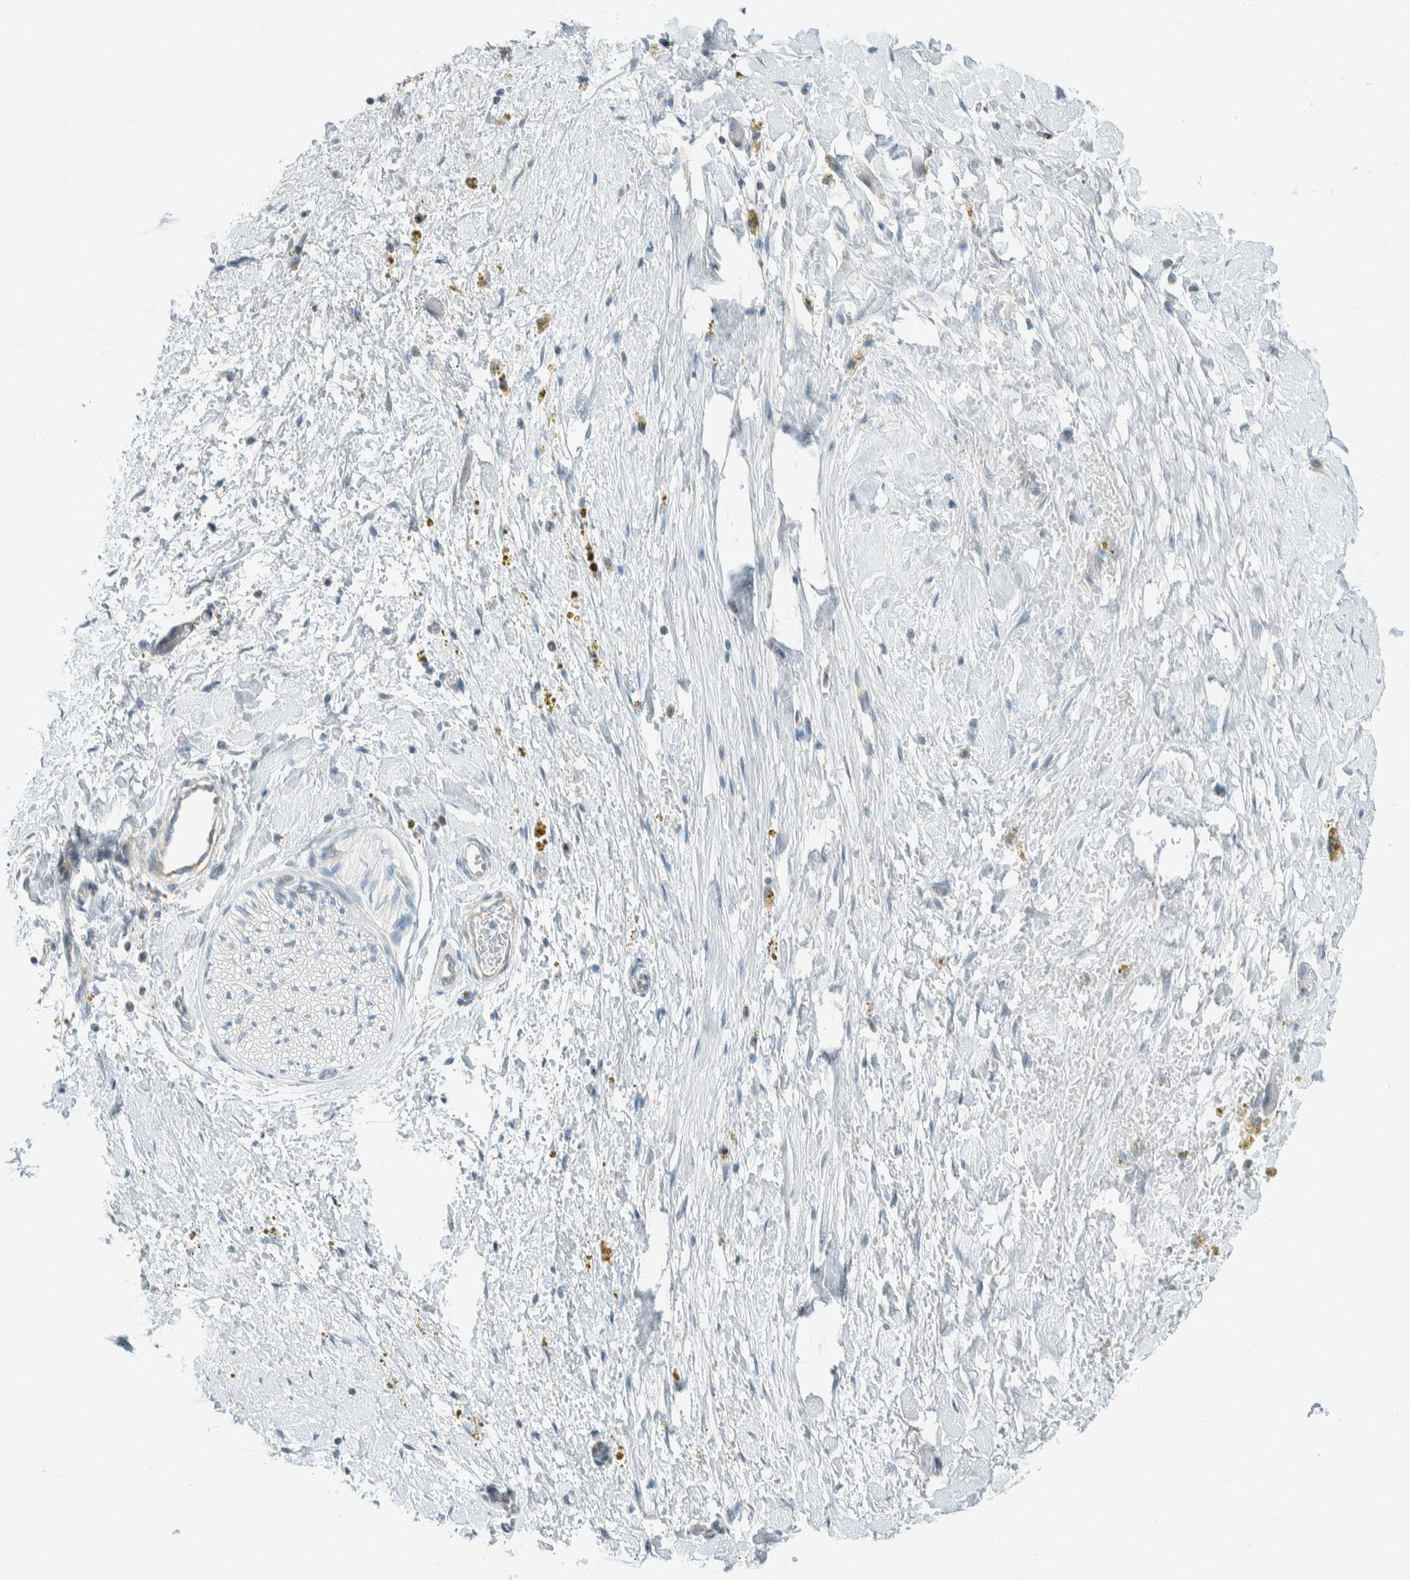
{"staining": {"intensity": "negative", "quantity": "none", "location": "none"}, "tissue": "adipose tissue", "cell_type": "Adipocytes", "image_type": "normal", "snomed": [{"axis": "morphology", "description": "Normal tissue, NOS"}, {"axis": "topography", "description": "Kidney"}, {"axis": "topography", "description": "Peripheral nerve tissue"}], "caption": "Photomicrograph shows no protein positivity in adipocytes of unremarkable adipose tissue.", "gene": "AARSD1", "patient": {"sex": "male", "age": 7}}